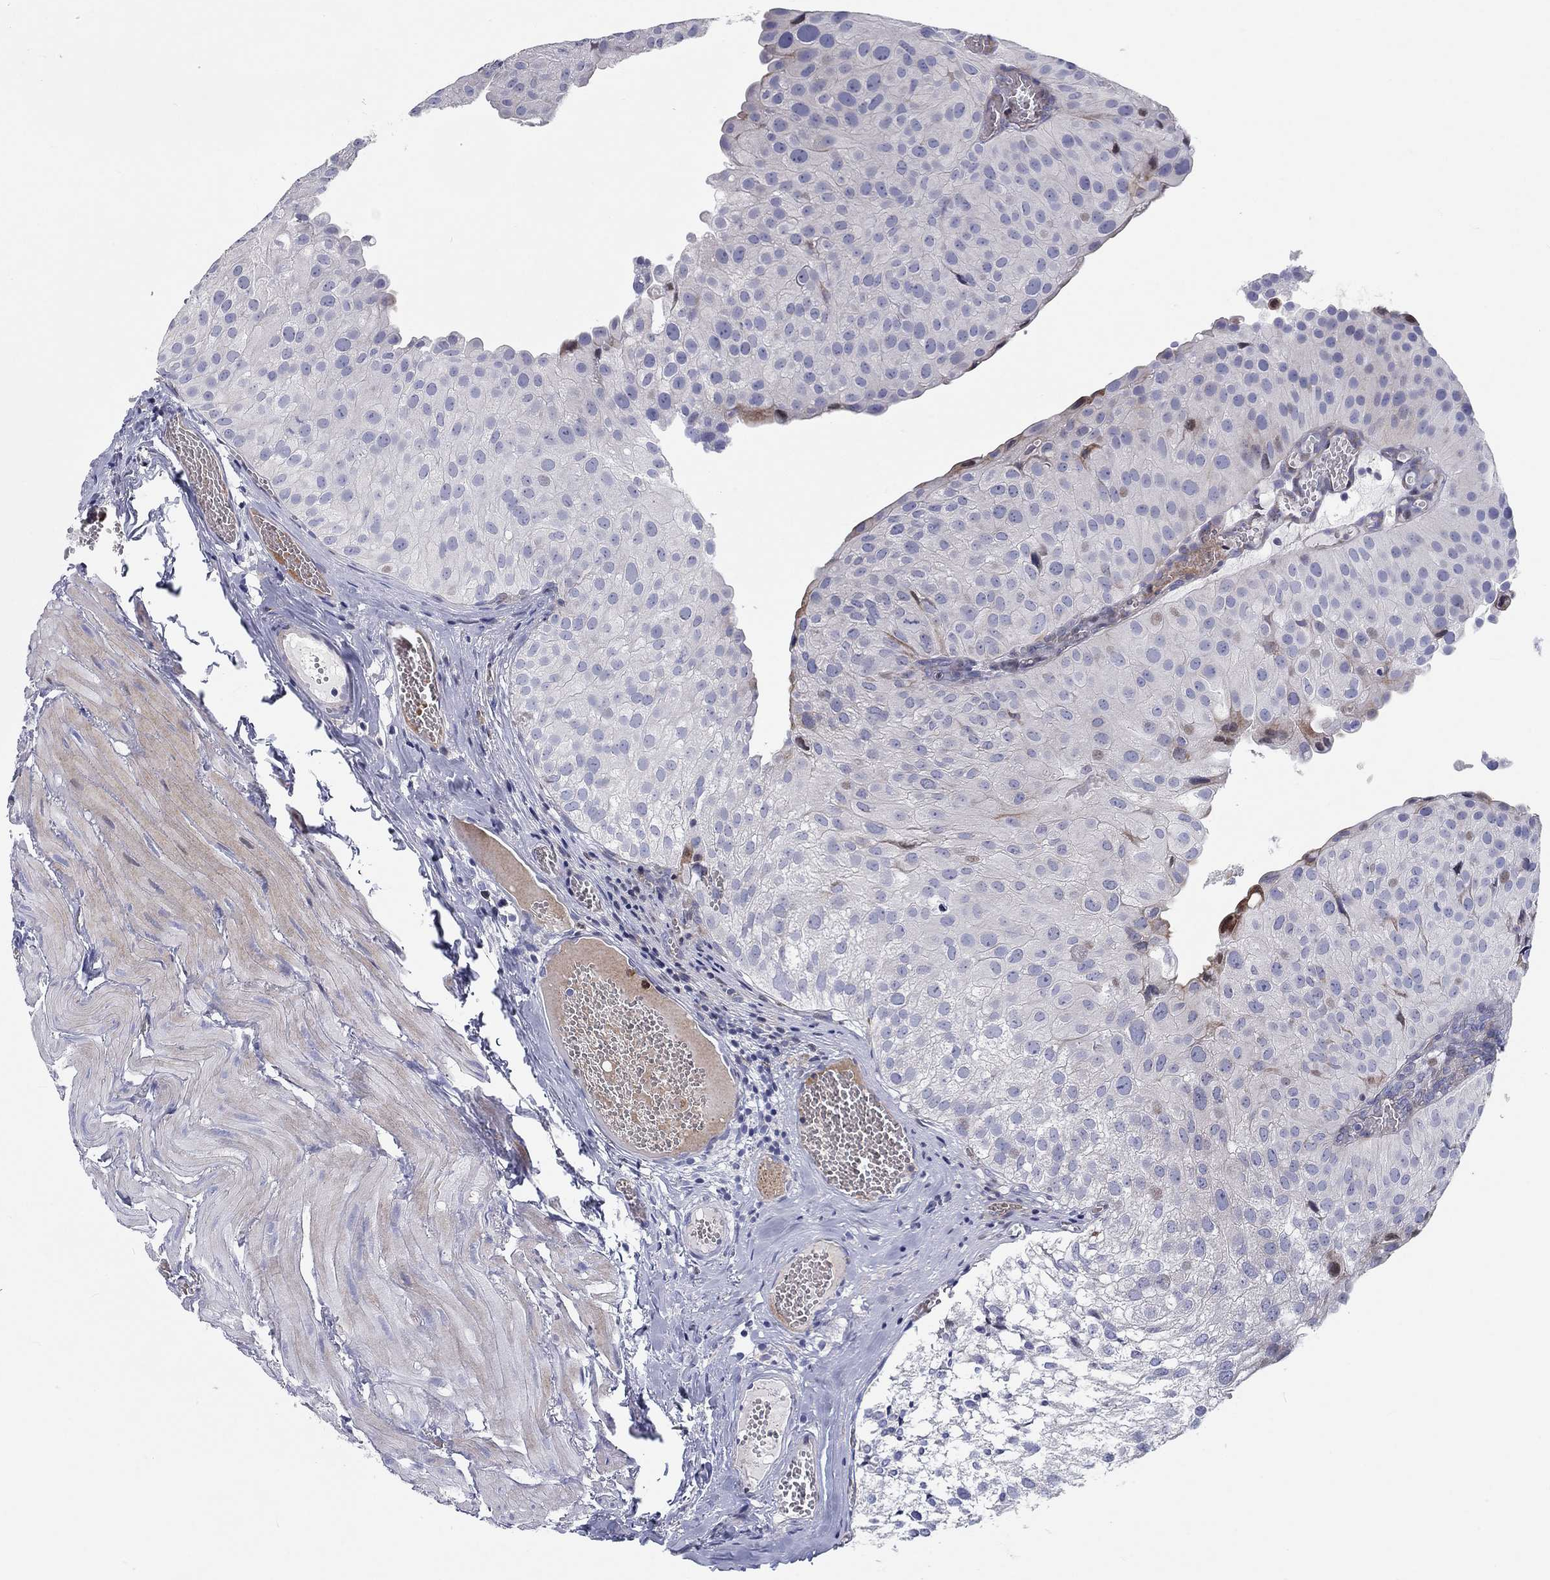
{"staining": {"intensity": "negative", "quantity": "none", "location": "none"}, "tissue": "urothelial cancer", "cell_type": "Tumor cells", "image_type": "cancer", "snomed": [{"axis": "morphology", "description": "Urothelial carcinoma, Low grade"}, {"axis": "topography", "description": "Urinary bladder"}], "caption": "This is a micrograph of immunohistochemistry (IHC) staining of urothelial carcinoma (low-grade), which shows no staining in tumor cells.", "gene": "ARHGAP36", "patient": {"sex": "female", "age": 78}}